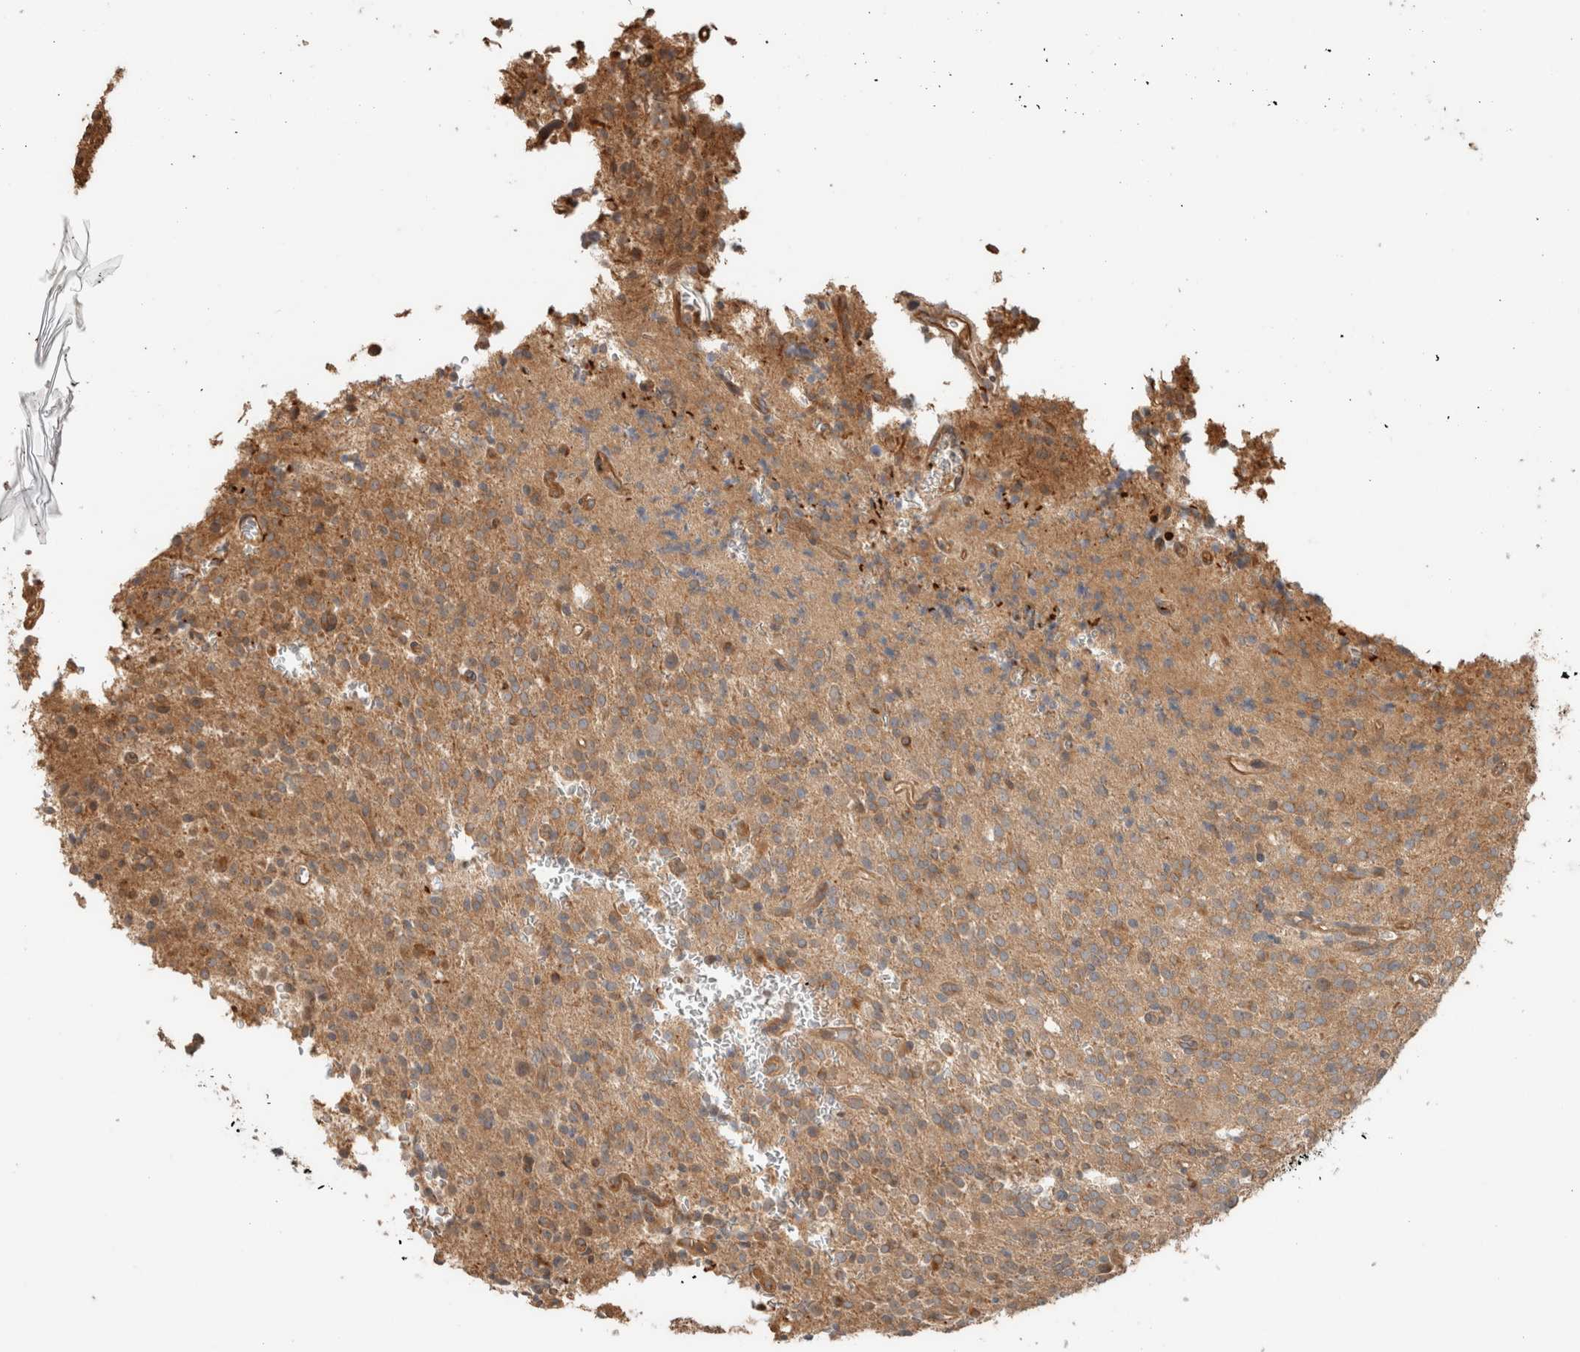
{"staining": {"intensity": "moderate", "quantity": ">75%", "location": "cytoplasmic/membranous"}, "tissue": "glioma", "cell_type": "Tumor cells", "image_type": "cancer", "snomed": [{"axis": "morphology", "description": "Glioma, malignant, High grade"}, {"axis": "topography", "description": "Brain"}], "caption": "Immunohistochemistry (IHC) of glioma demonstrates medium levels of moderate cytoplasmic/membranous expression in about >75% of tumor cells.", "gene": "OTUD6B", "patient": {"sex": "male", "age": 34}}